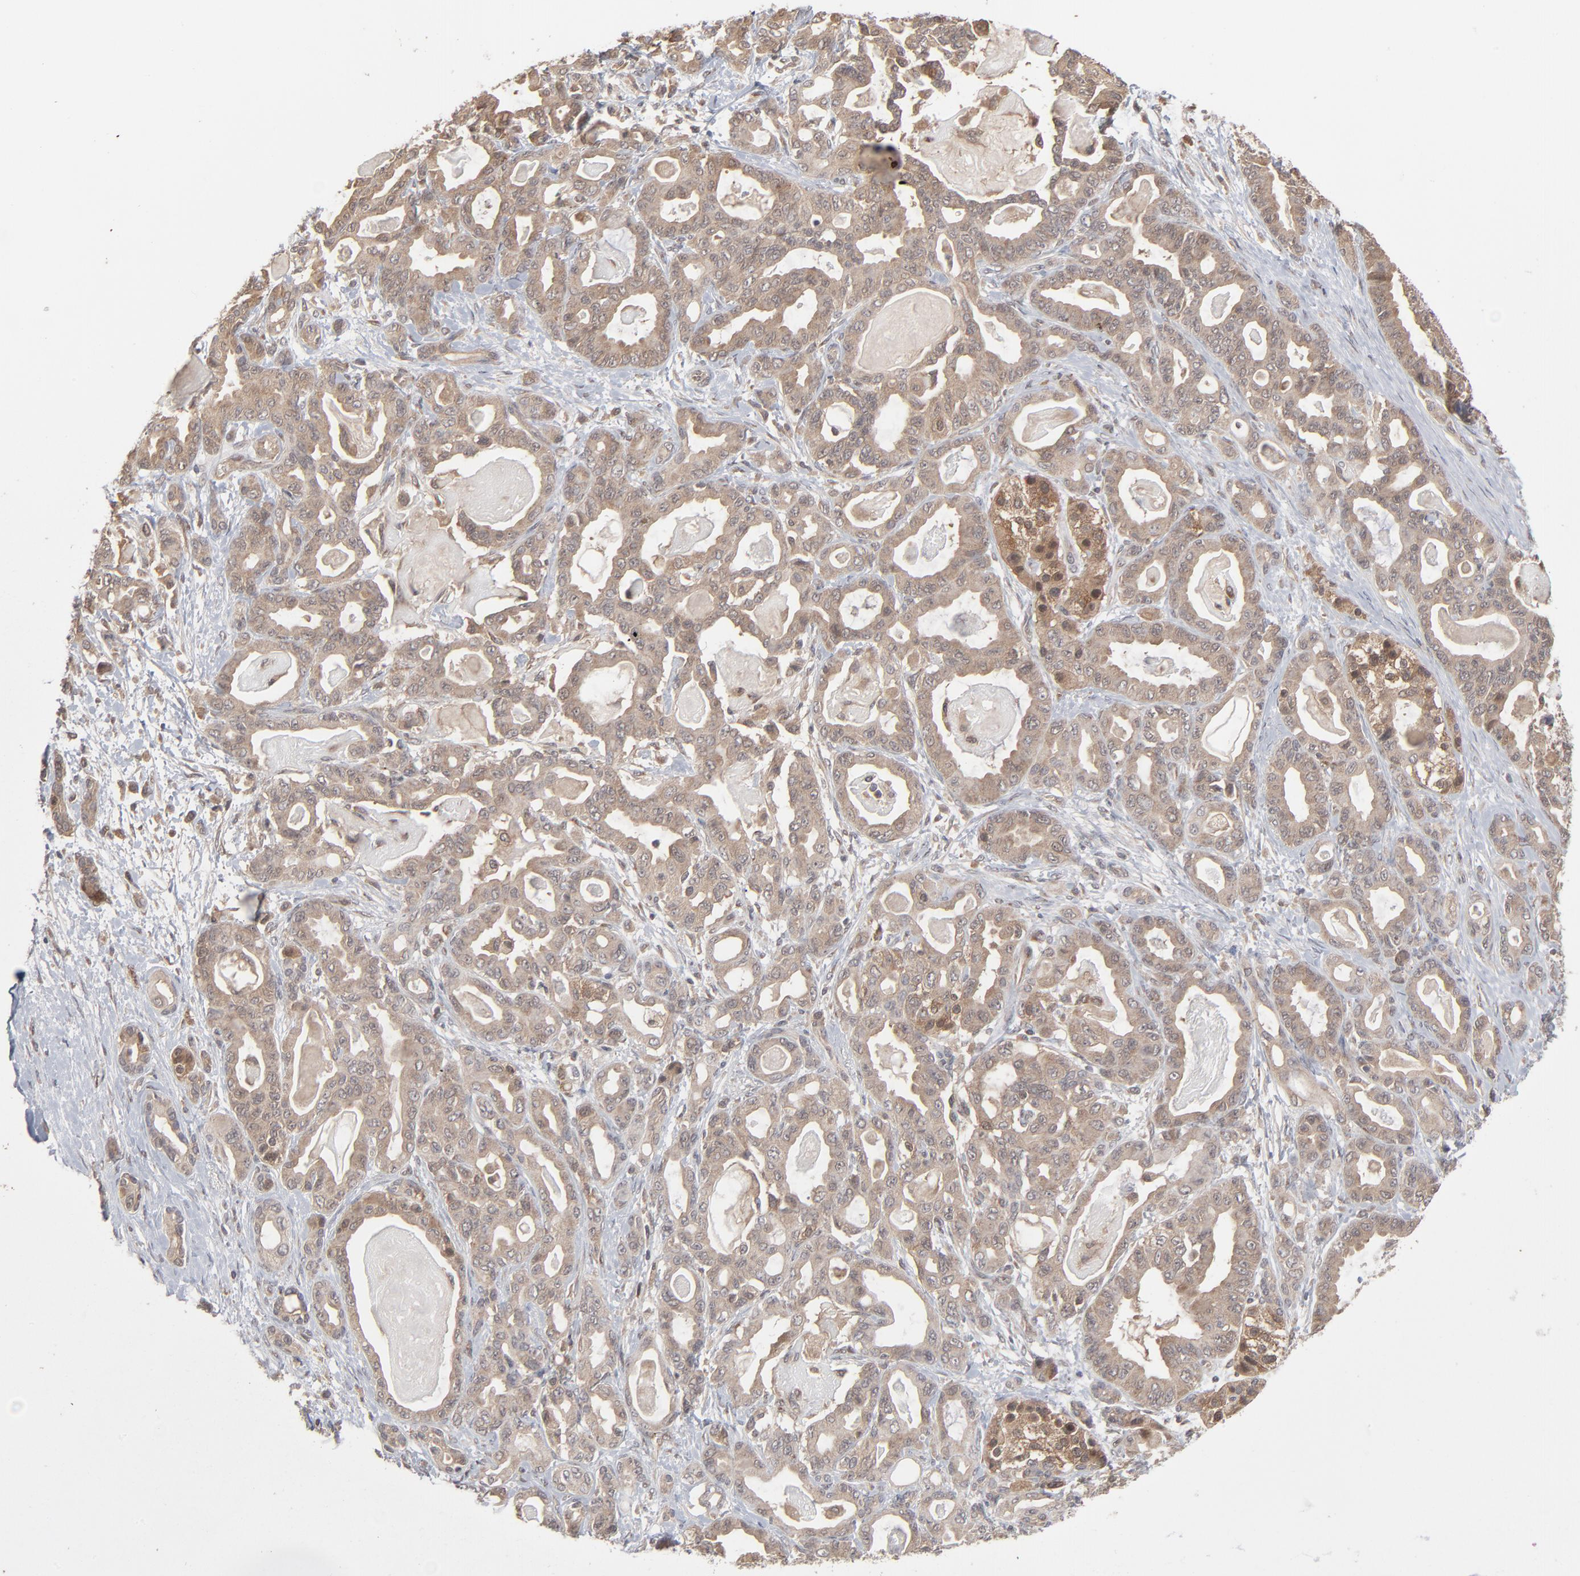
{"staining": {"intensity": "moderate", "quantity": ">75%", "location": "cytoplasmic/membranous"}, "tissue": "pancreatic cancer", "cell_type": "Tumor cells", "image_type": "cancer", "snomed": [{"axis": "morphology", "description": "Adenocarcinoma, NOS"}, {"axis": "topography", "description": "Pancreas"}], "caption": "Moderate cytoplasmic/membranous protein expression is seen in approximately >75% of tumor cells in pancreatic cancer.", "gene": "SCFD1", "patient": {"sex": "male", "age": 63}}